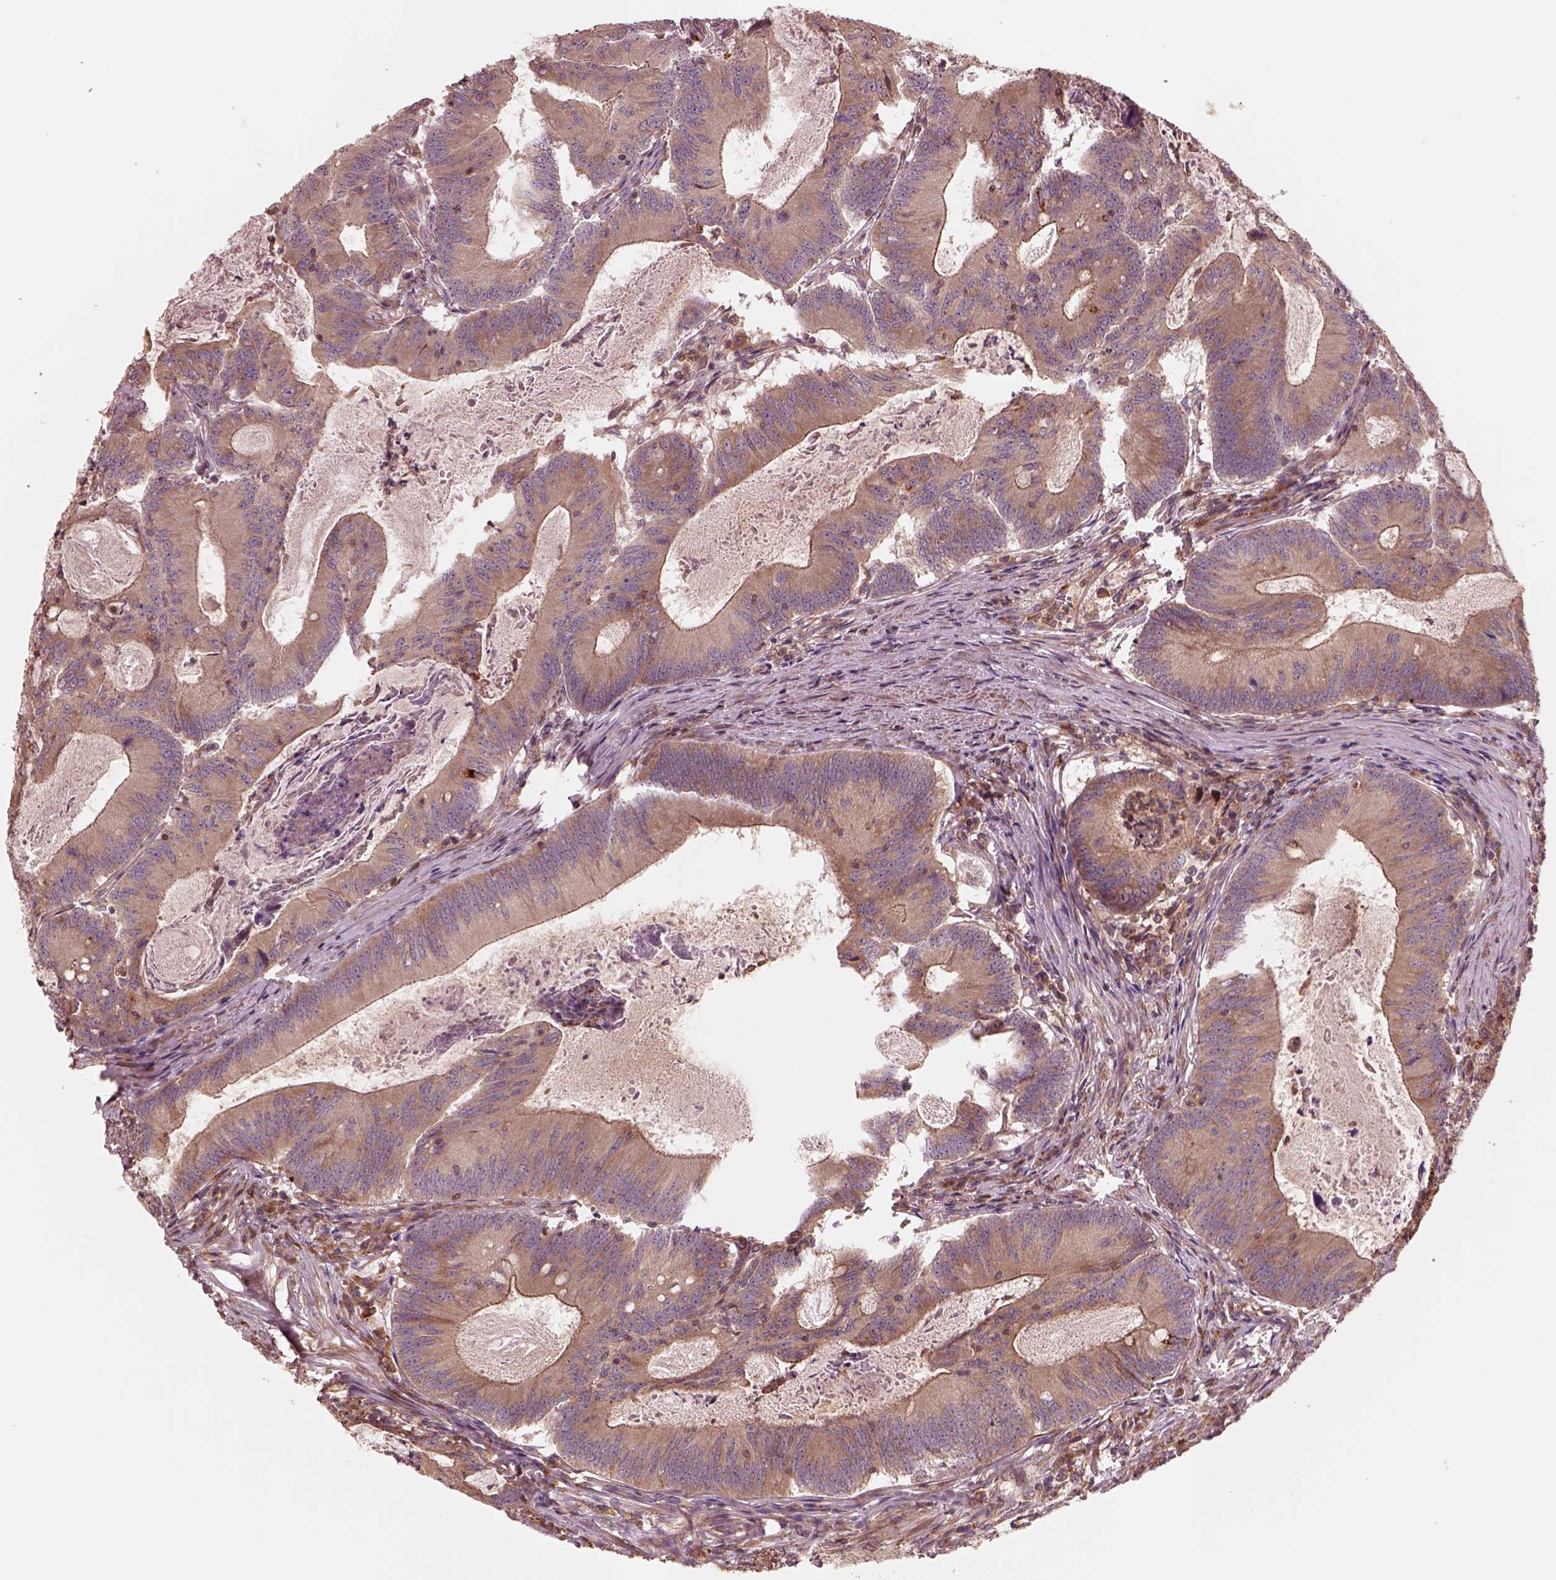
{"staining": {"intensity": "strong", "quantity": "25%-75%", "location": "cytoplasmic/membranous"}, "tissue": "colorectal cancer", "cell_type": "Tumor cells", "image_type": "cancer", "snomed": [{"axis": "morphology", "description": "Adenocarcinoma, NOS"}, {"axis": "topography", "description": "Colon"}], "caption": "This is an image of IHC staining of colorectal cancer (adenocarcinoma), which shows strong expression in the cytoplasmic/membranous of tumor cells.", "gene": "ASCC2", "patient": {"sex": "female", "age": 70}}